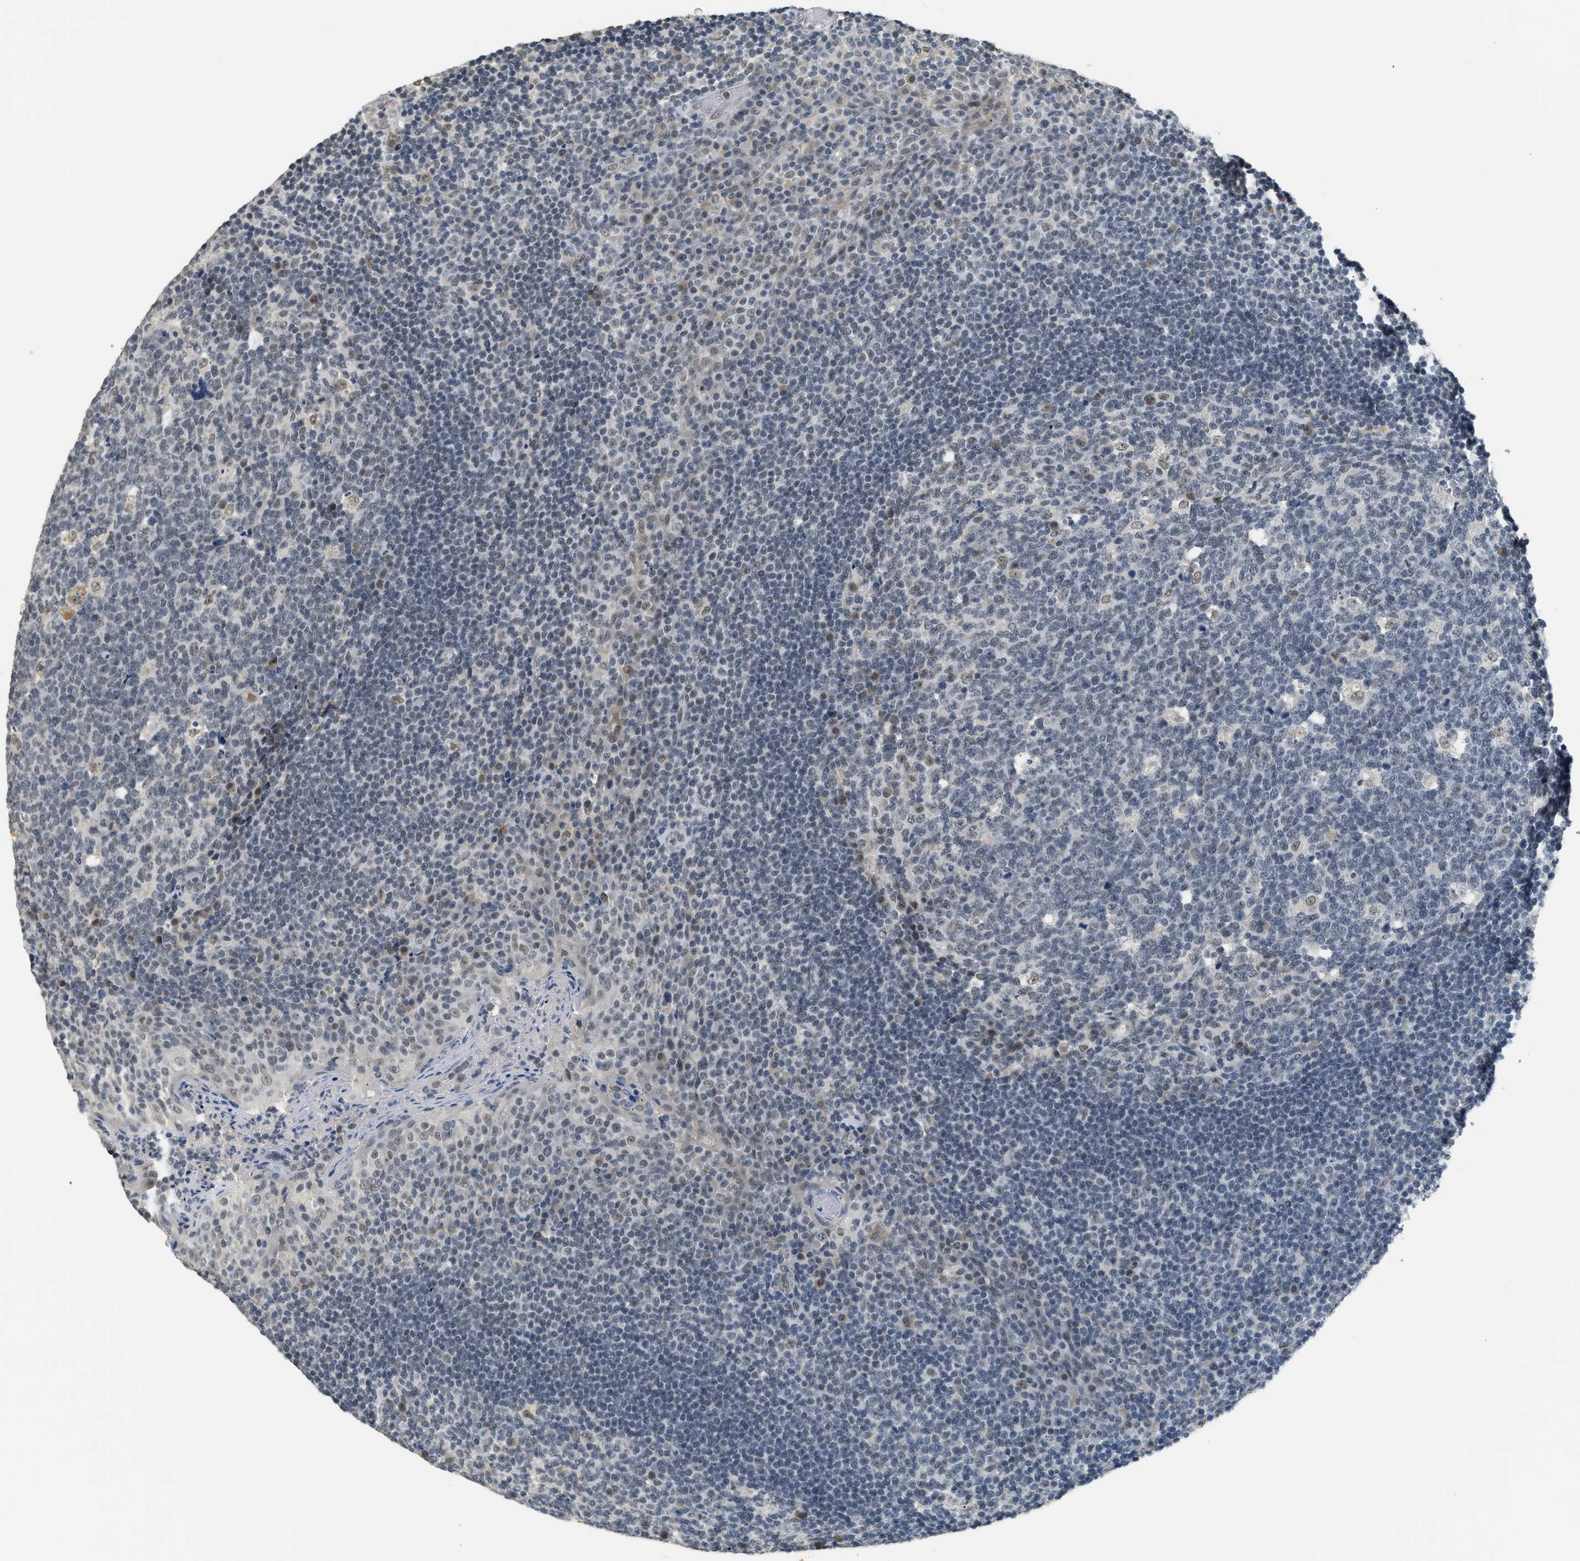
{"staining": {"intensity": "weak", "quantity": "<25%", "location": "nuclear"}, "tissue": "tonsil", "cell_type": "Germinal center cells", "image_type": "normal", "snomed": [{"axis": "morphology", "description": "Normal tissue, NOS"}, {"axis": "topography", "description": "Tonsil"}], "caption": "Micrograph shows no protein staining in germinal center cells of unremarkable tonsil.", "gene": "MZF1", "patient": {"sex": "male", "age": 17}}